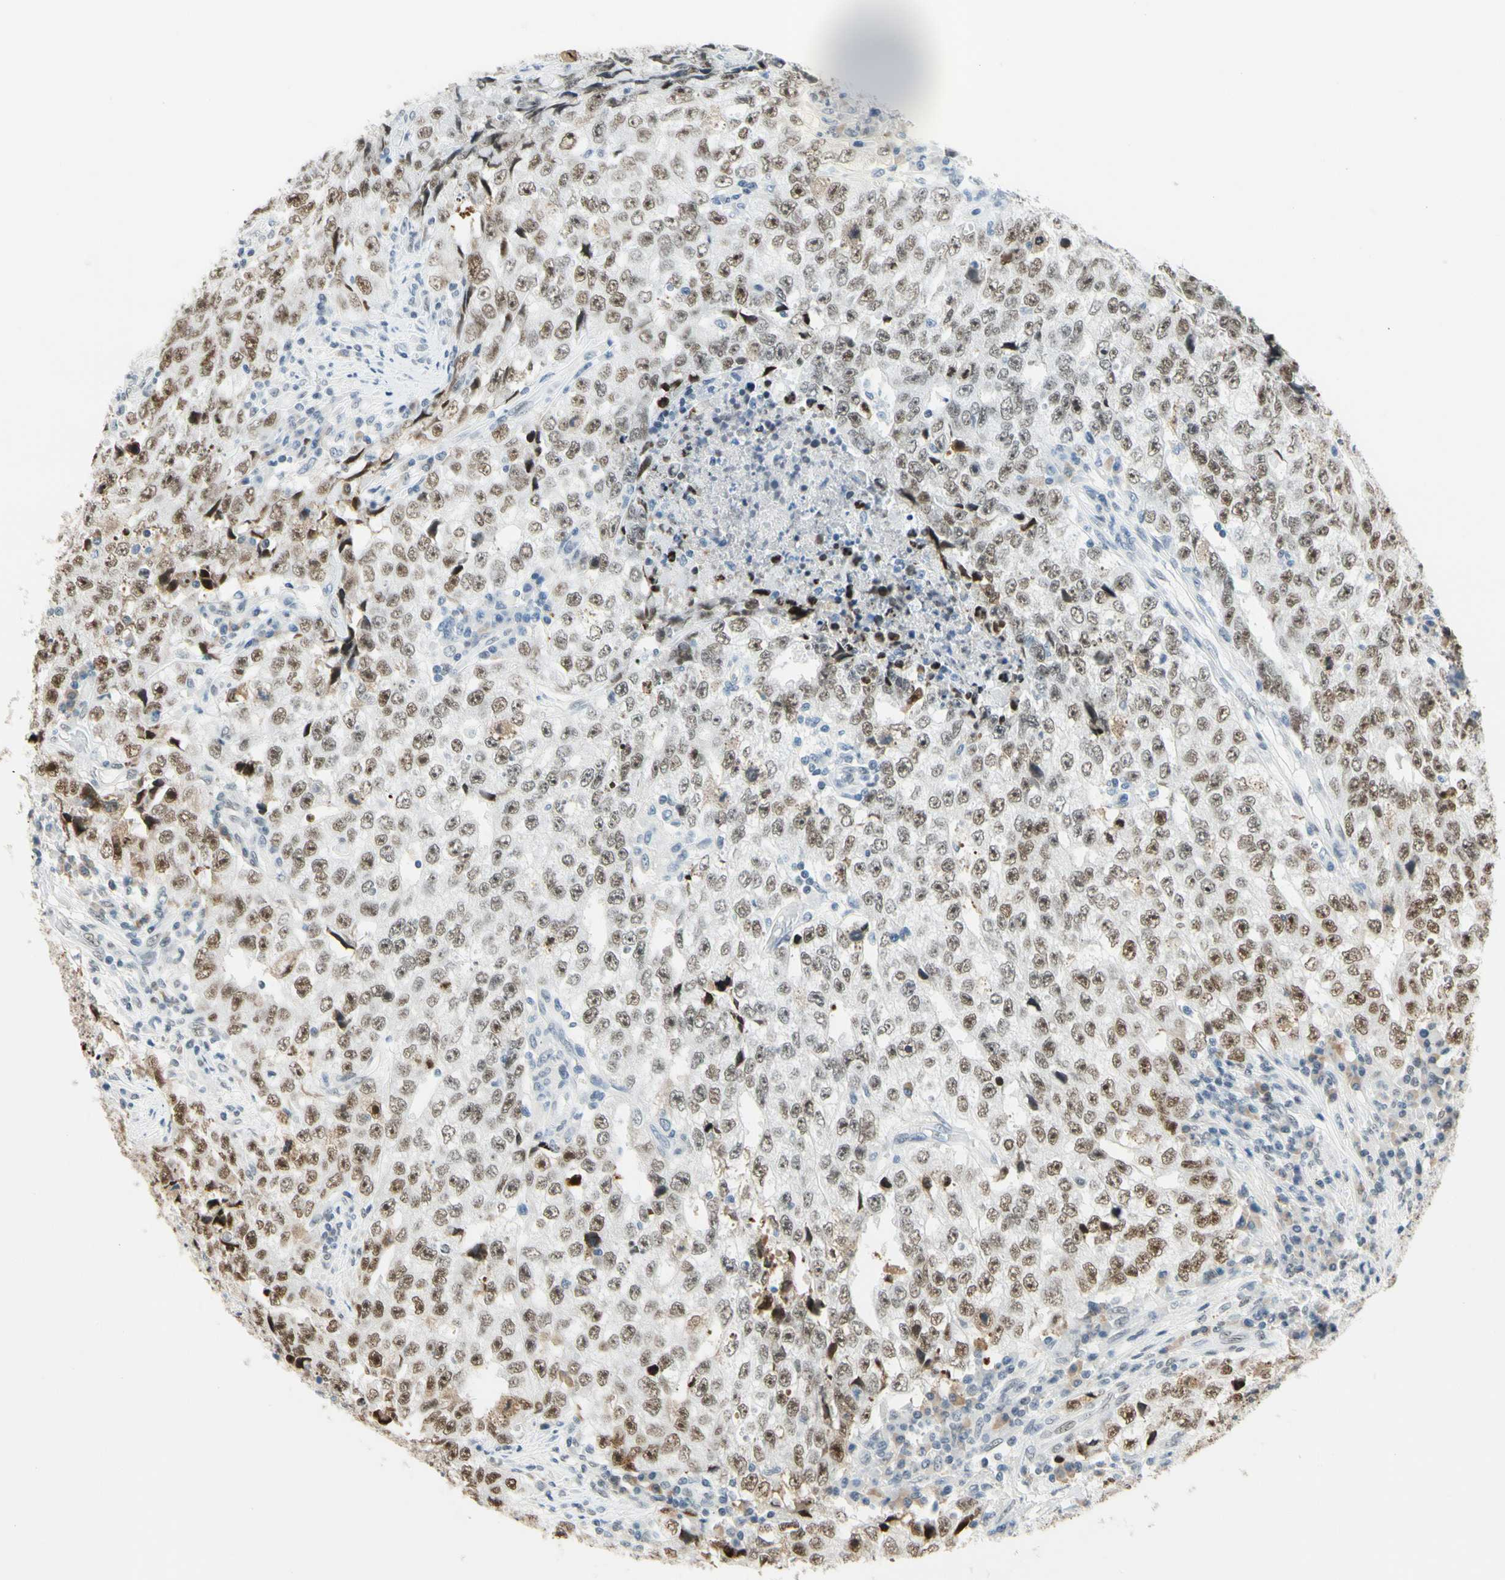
{"staining": {"intensity": "strong", "quantity": ">75%", "location": "nuclear"}, "tissue": "testis cancer", "cell_type": "Tumor cells", "image_type": "cancer", "snomed": [{"axis": "morphology", "description": "Necrosis, NOS"}, {"axis": "morphology", "description": "Carcinoma, Embryonal, NOS"}, {"axis": "topography", "description": "Testis"}], "caption": "Immunohistochemistry of testis cancer reveals high levels of strong nuclear staining in approximately >75% of tumor cells.", "gene": "ZSCAN16", "patient": {"sex": "male", "age": 19}}